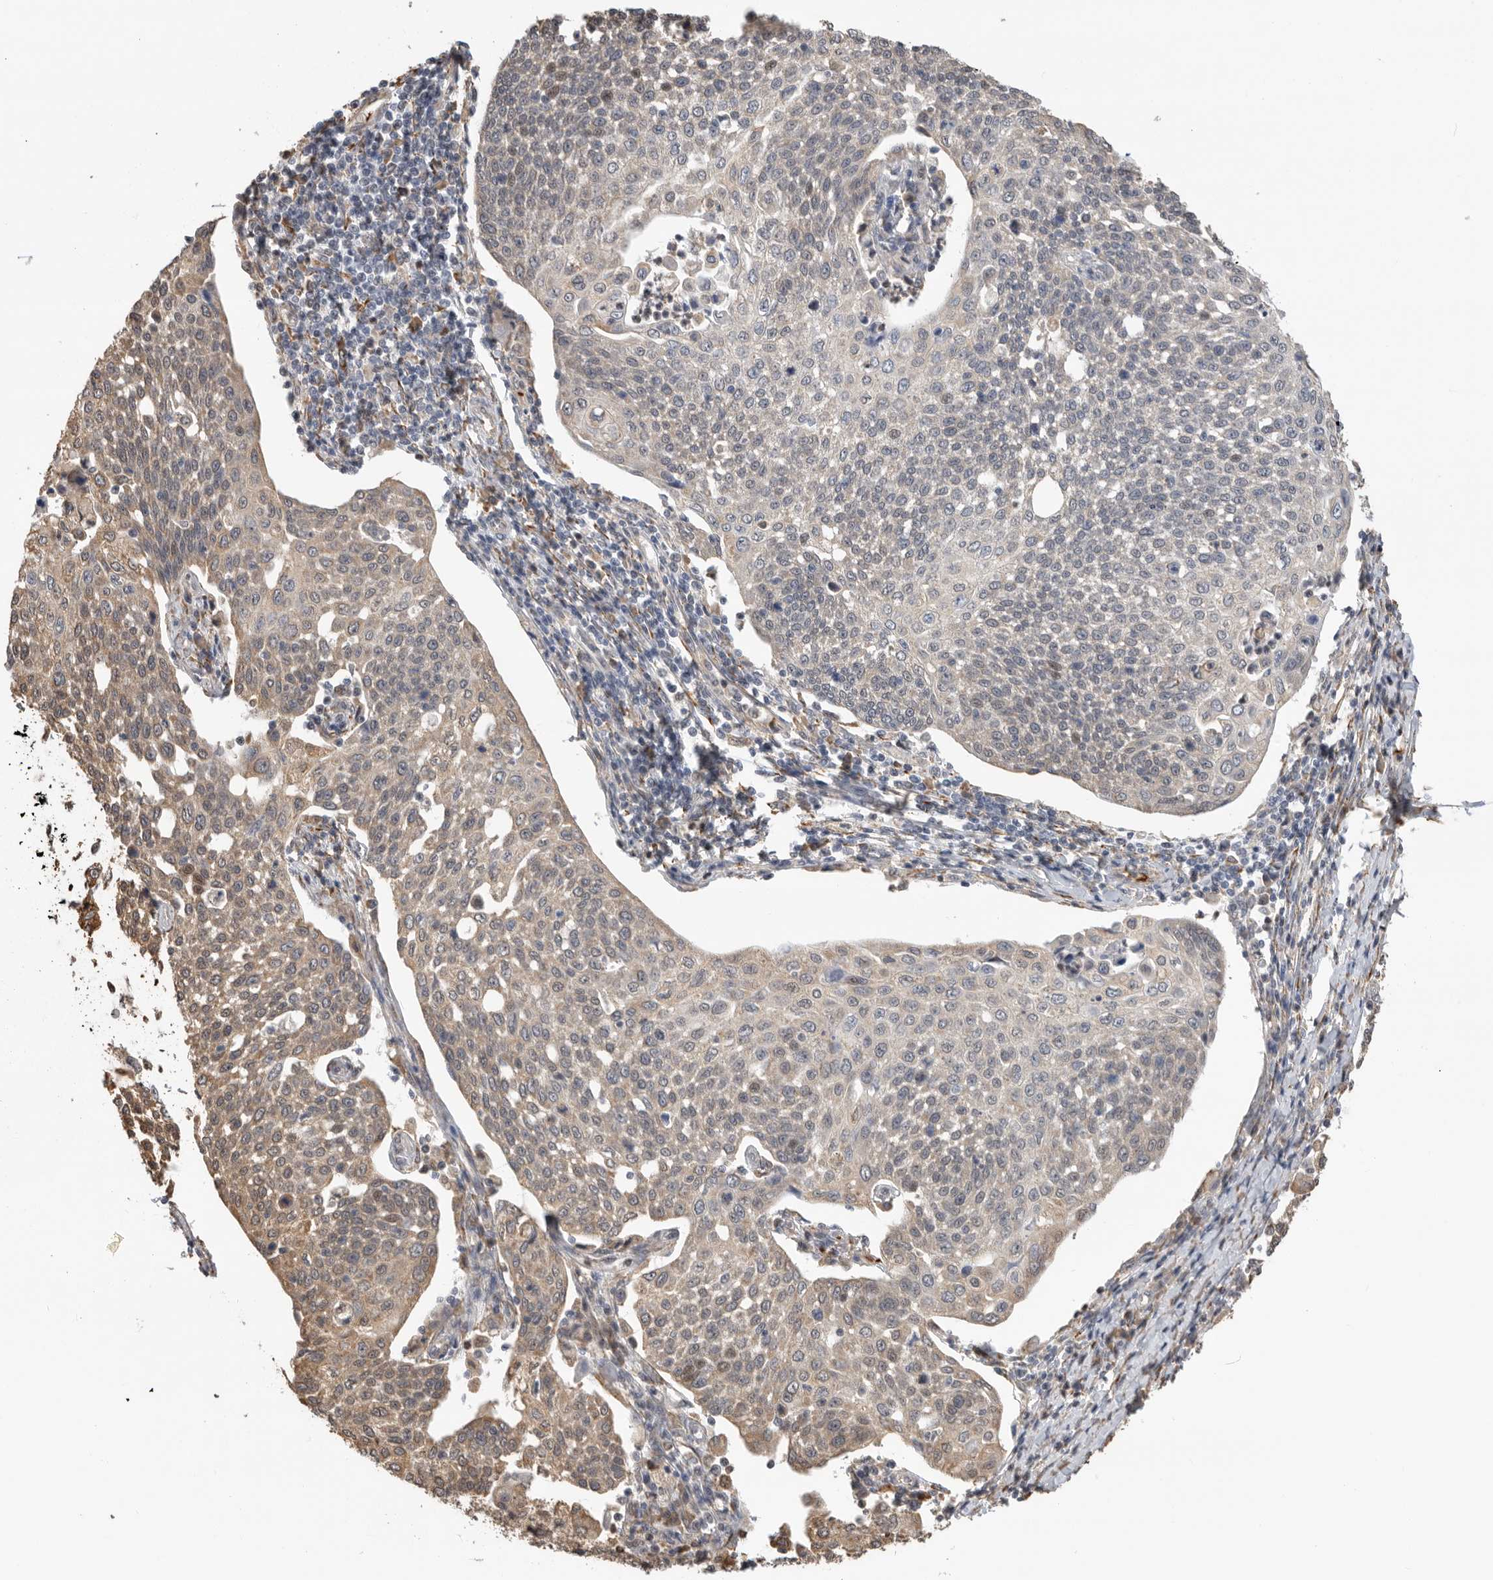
{"staining": {"intensity": "weak", "quantity": "<25%", "location": "cytoplasmic/membranous,nuclear"}, "tissue": "cervical cancer", "cell_type": "Tumor cells", "image_type": "cancer", "snomed": [{"axis": "morphology", "description": "Squamous cell carcinoma, NOS"}, {"axis": "topography", "description": "Cervix"}], "caption": "Immunohistochemistry of human cervical squamous cell carcinoma exhibits no expression in tumor cells.", "gene": "CDC42BPB", "patient": {"sex": "female", "age": 34}}